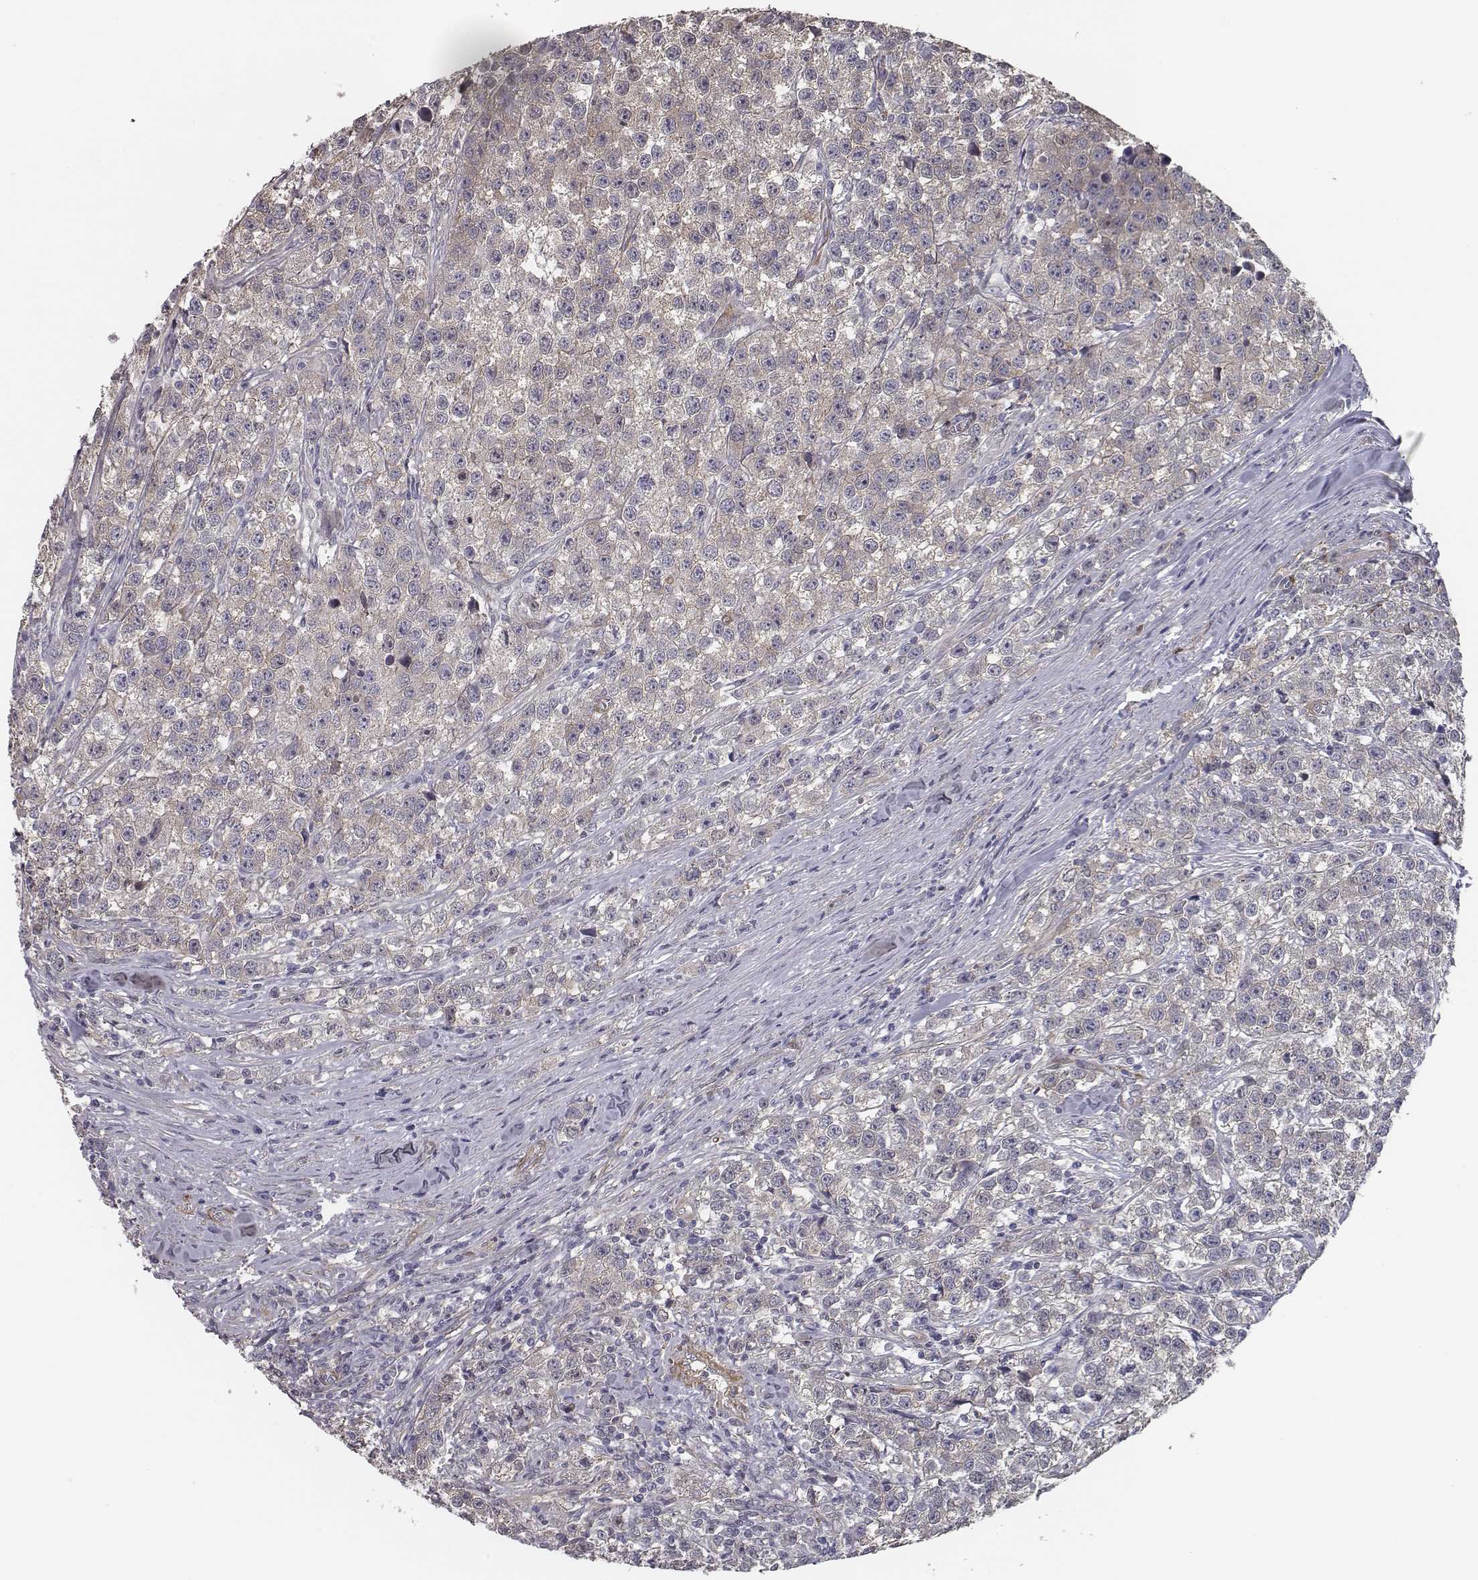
{"staining": {"intensity": "negative", "quantity": "none", "location": "none"}, "tissue": "testis cancer", "cell_type": "Tumor cells", "image_type": "cancer", "snomed": [{"axis": "morphology", "description": "Seminoma, NOS"}, {"axis": "topography", "description": "Testis"}], "caption": "The micrograph reveals no staining of tumor cells in seminoma (testis).", "gene": "ISYNA1", "patient": {"sex": "male", "age": 59}}